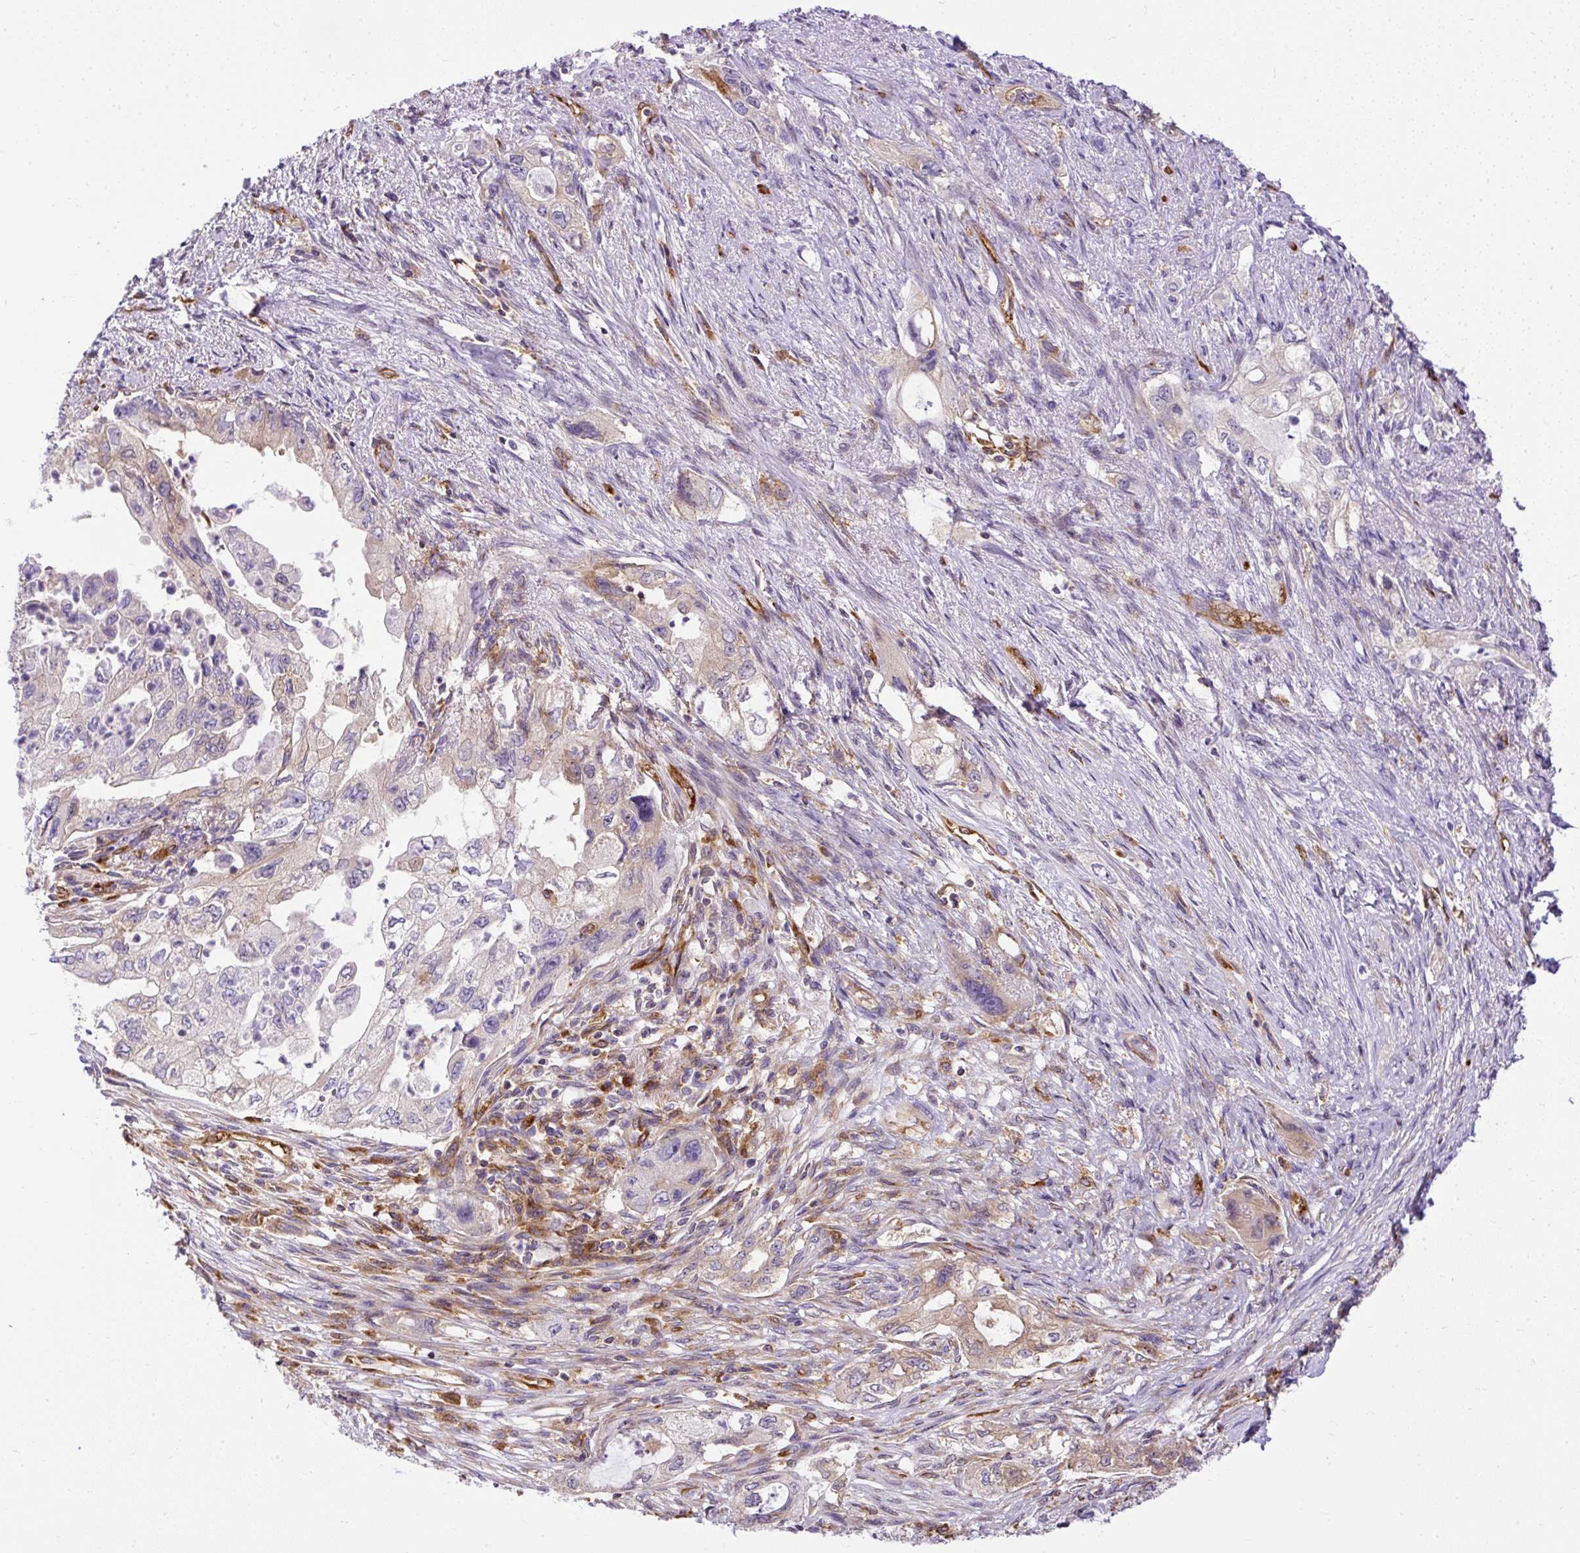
{"staining": {"intensity": "negative", "quantity": "none", "location": "none"}, "tissue": "pancreatic cancer", "cell_type": "Tumor cells", "image_type": "cancer", "snomed": [{"axis": "morphology", "description": "Adenocarcinoma, NOS"}, {"axis": "topography", "description": "Pancreas"}], "caption": "The micrograph shows no staining of tumor cells in adenocarcinoma (pancreatic). (DAB immunohistochemistry with hematoxylin counter stain).", "gene": "MAP1S", "patient": {"sex": "female", "age": 73}}